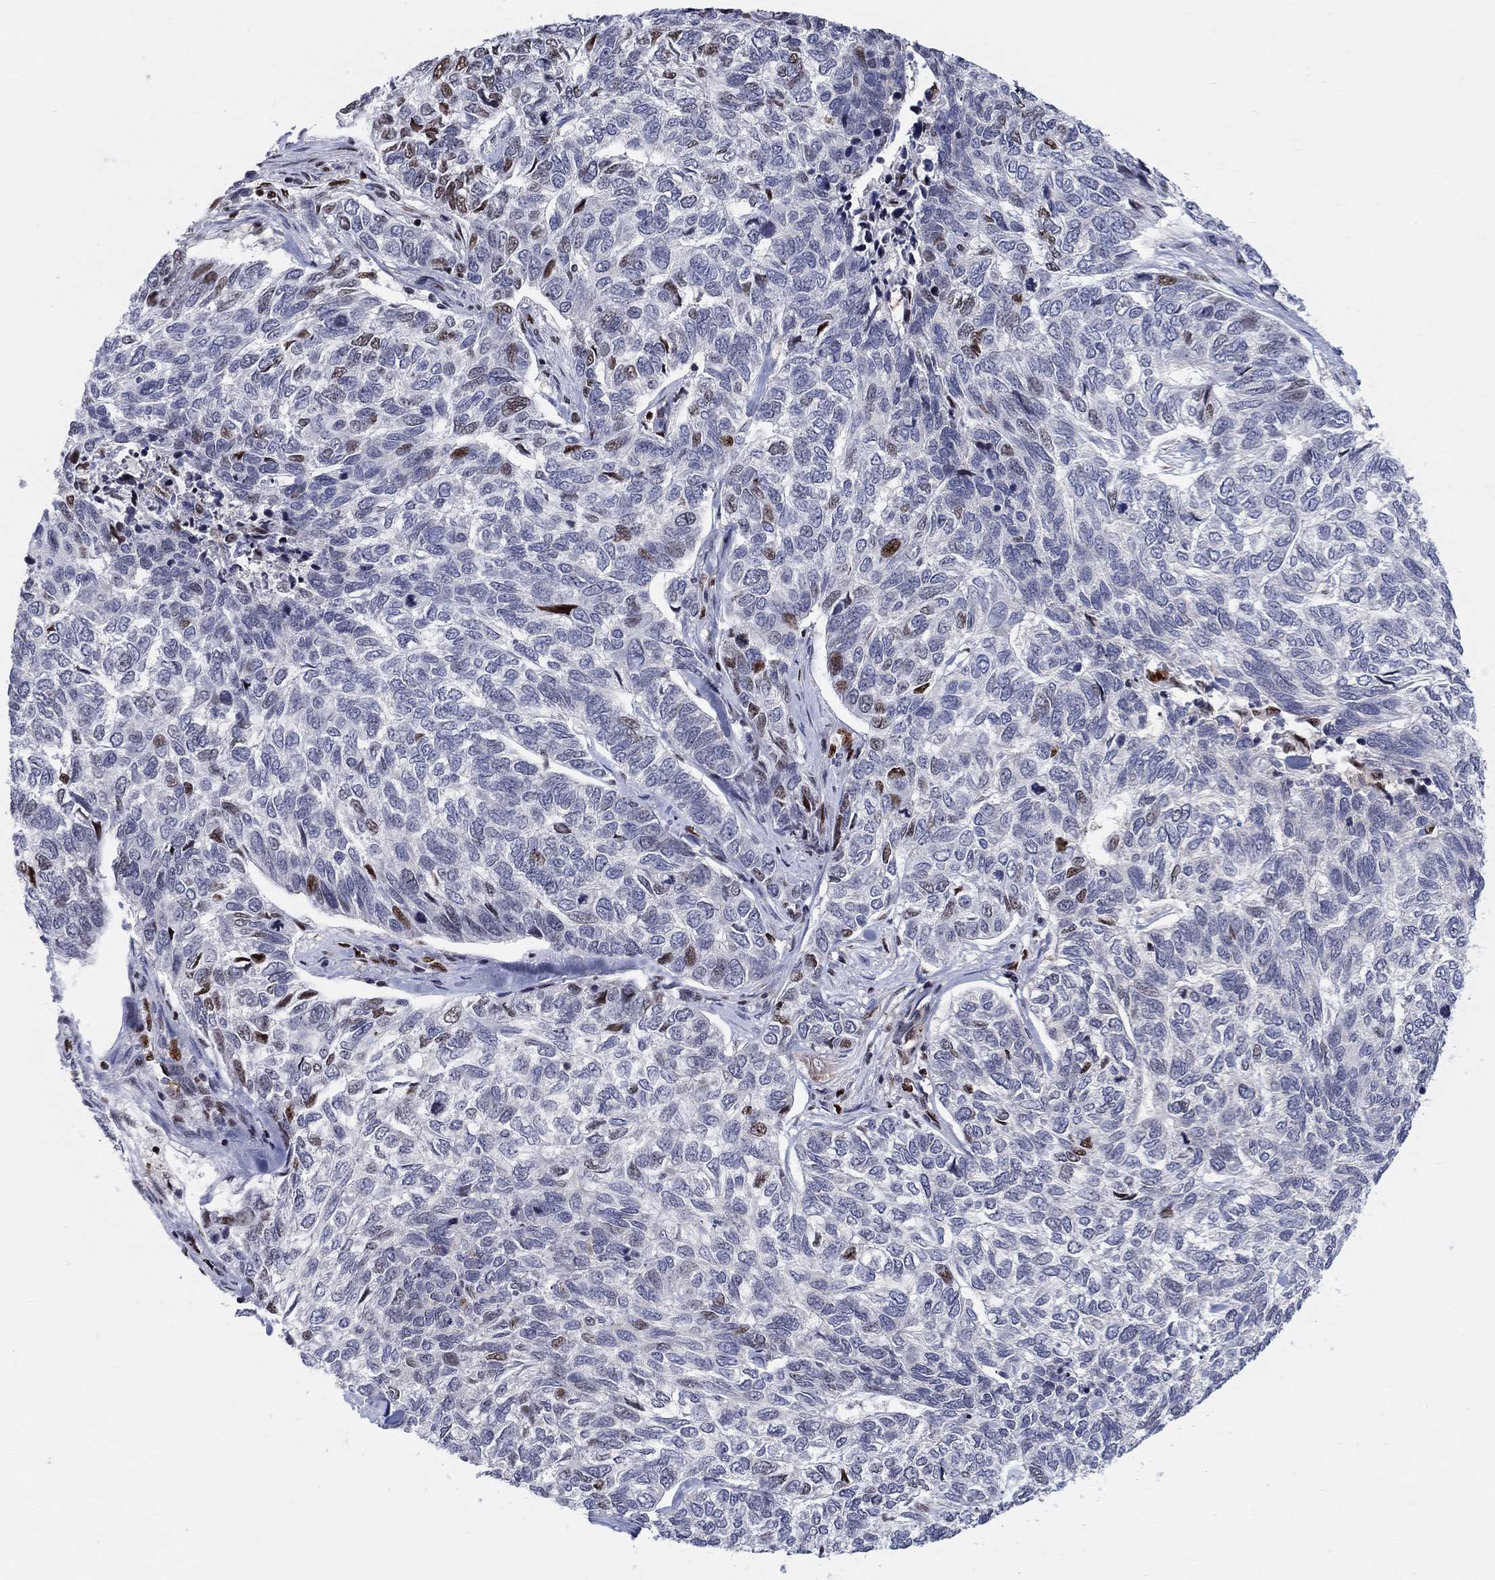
{"staining": {"intensity": "strong", "quantity": "25%-75%", "location": "nuclear"}, "tissue": "skin cancer", "cell_type": "Tumor cells", "image_type": "cancer", "snomed": [{"axis": "morphology", "description": "Basal cell carcinoma"}, {"axis": "topography", "description": "Skin"}], "caption": "There is high levels of strong nuclear staining in tumor cells of skin cancer (basal cell carcinoma), as demonstrated by immunohistochemical staining (brown color).", "gene": "ZNHIT3", "patient": {"sex": "female", "age": 65}}